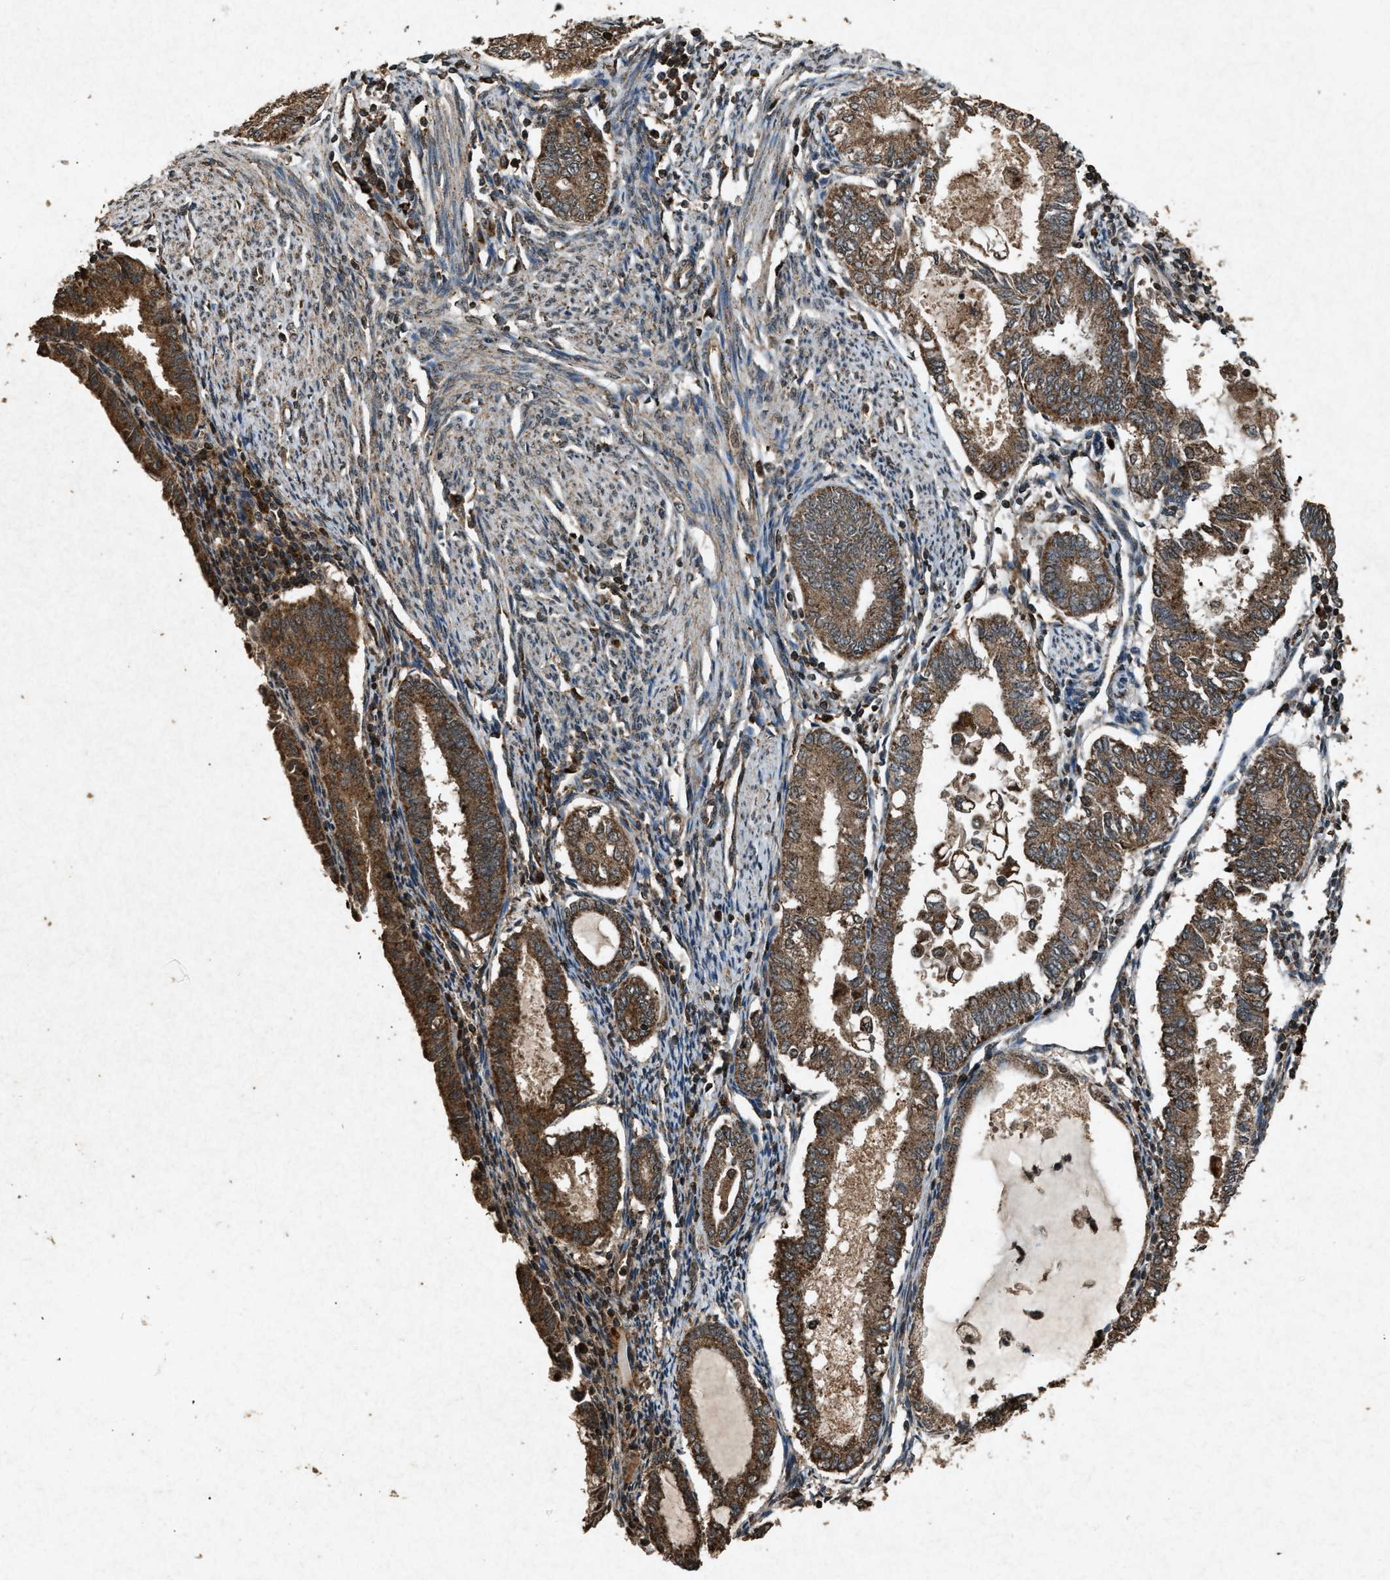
{"staining": {"intensity": "strong", "quantity": ">75%", "location": "cytoplasmic/membranous"}, "tissue": "endometrial cancer", "cell_type": "Tumor cells", "image_type": "cancer", "snomed": [{"axis": "morphology", "description": "Adenocarcinoma, NOS"}, {"axis": "topography", "description": "Endometrium"}], "caption": "Immunohistochemical staining of endometrial adenocarcinoma reveals strong cytoplasmic/membranous protein staining in approximately >75% of tumor cells.", "gene": "OAS1", "patient": {"sex": "female", "age": 86}}